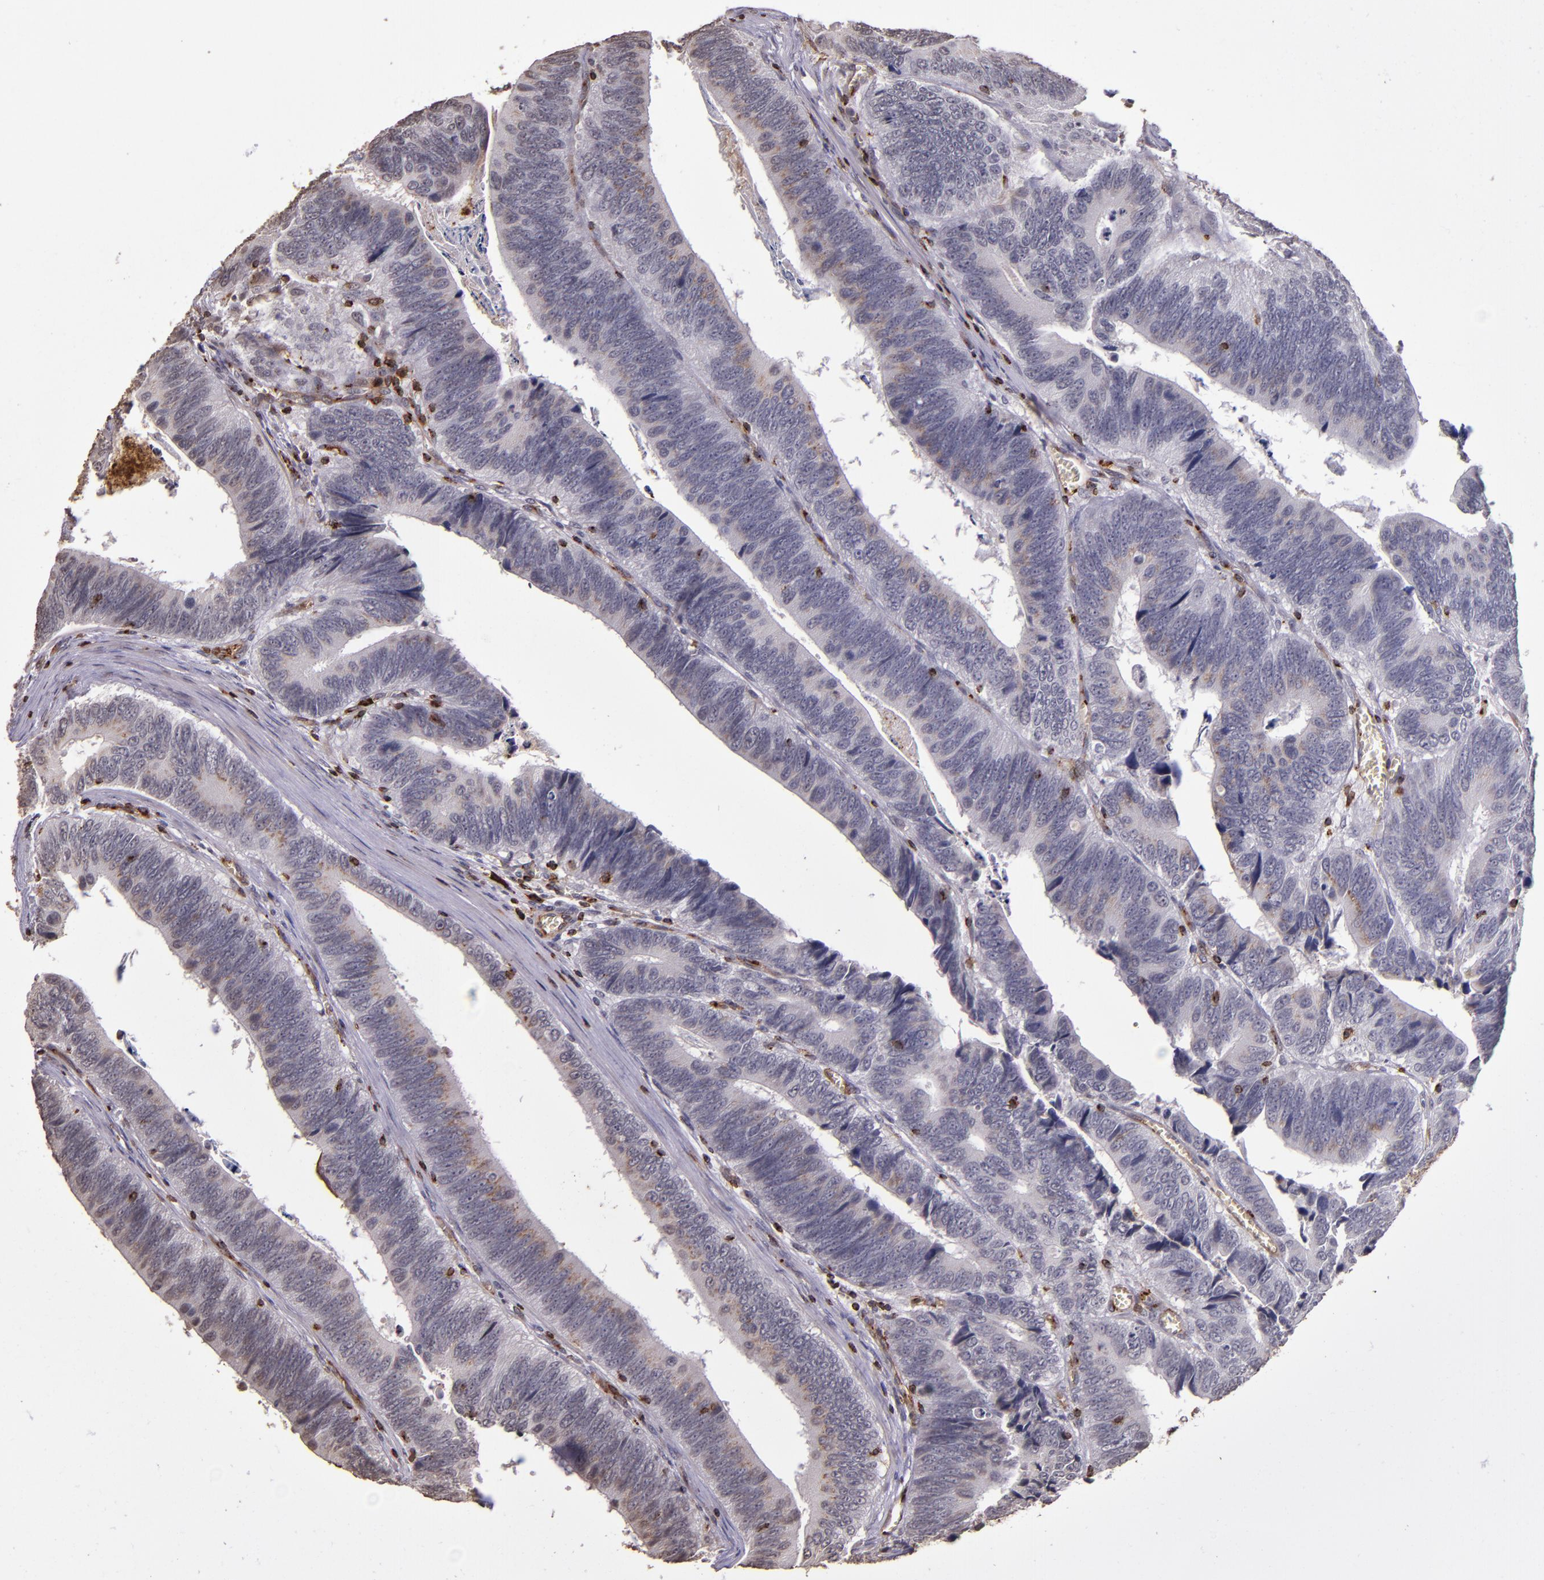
{"staining": {"intensity": "weak", "quantity": "<25%", "location": "cytoplasmic/membranous"}, "tissue": "colorectal cancer", "cell_type": "Tumor cells", "image_type": "cancer", "snomed": [{"axis": "morphology", "description": "Adenocarcinoma, NOS"}, {"axis": "topography", "description": "Colon"}], "caption": "Immunohistochemical staining of colorectal adenocarcinoma reveals no significant expression in tumor cells.", "gene": "SLC2A3", "patient": {"sex": "male", "age": 72}}